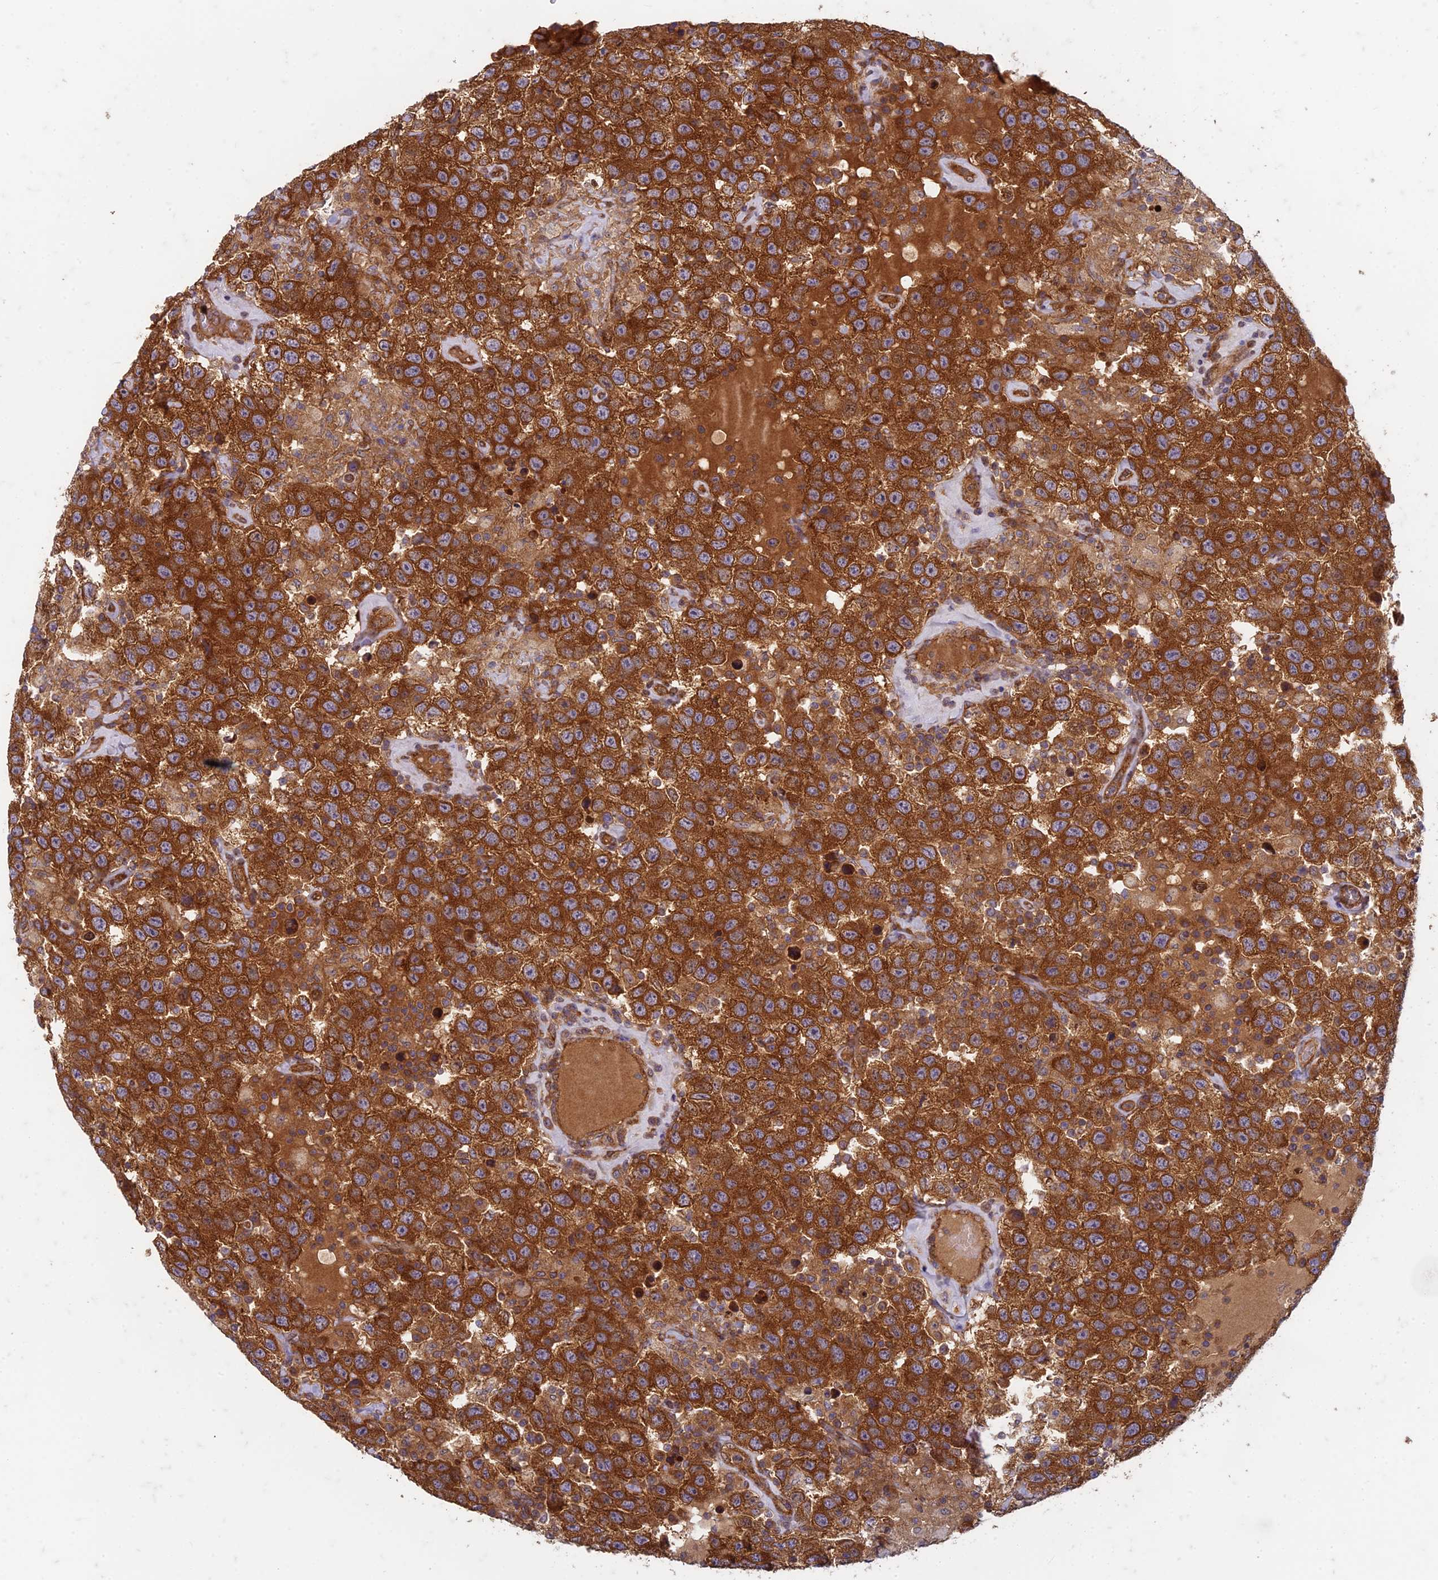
{"staining": {"intensity": "strong", "quantity": ">75%", "location": "cytoplasmic/membranous"}, "tissue": "testis cancer", "cell_type": "Tumor cells", "image_type": "cancer", "snomed": [{"axis": "morphology", "description": "Seminoma, NOS"}, {"axis": "topography", "description": "Testis"}], "caption": "High-magnification brightfield microscopy of seminoma (testis) stained with DAB (brown) and counterstained with hematoxylin (blue). tumor cells exhibit strong cytoplasmic/membranous positivity is identified in about>75% of cells.", "gene": "TCF25", "patient": {"sex": "male", "age": 41}}